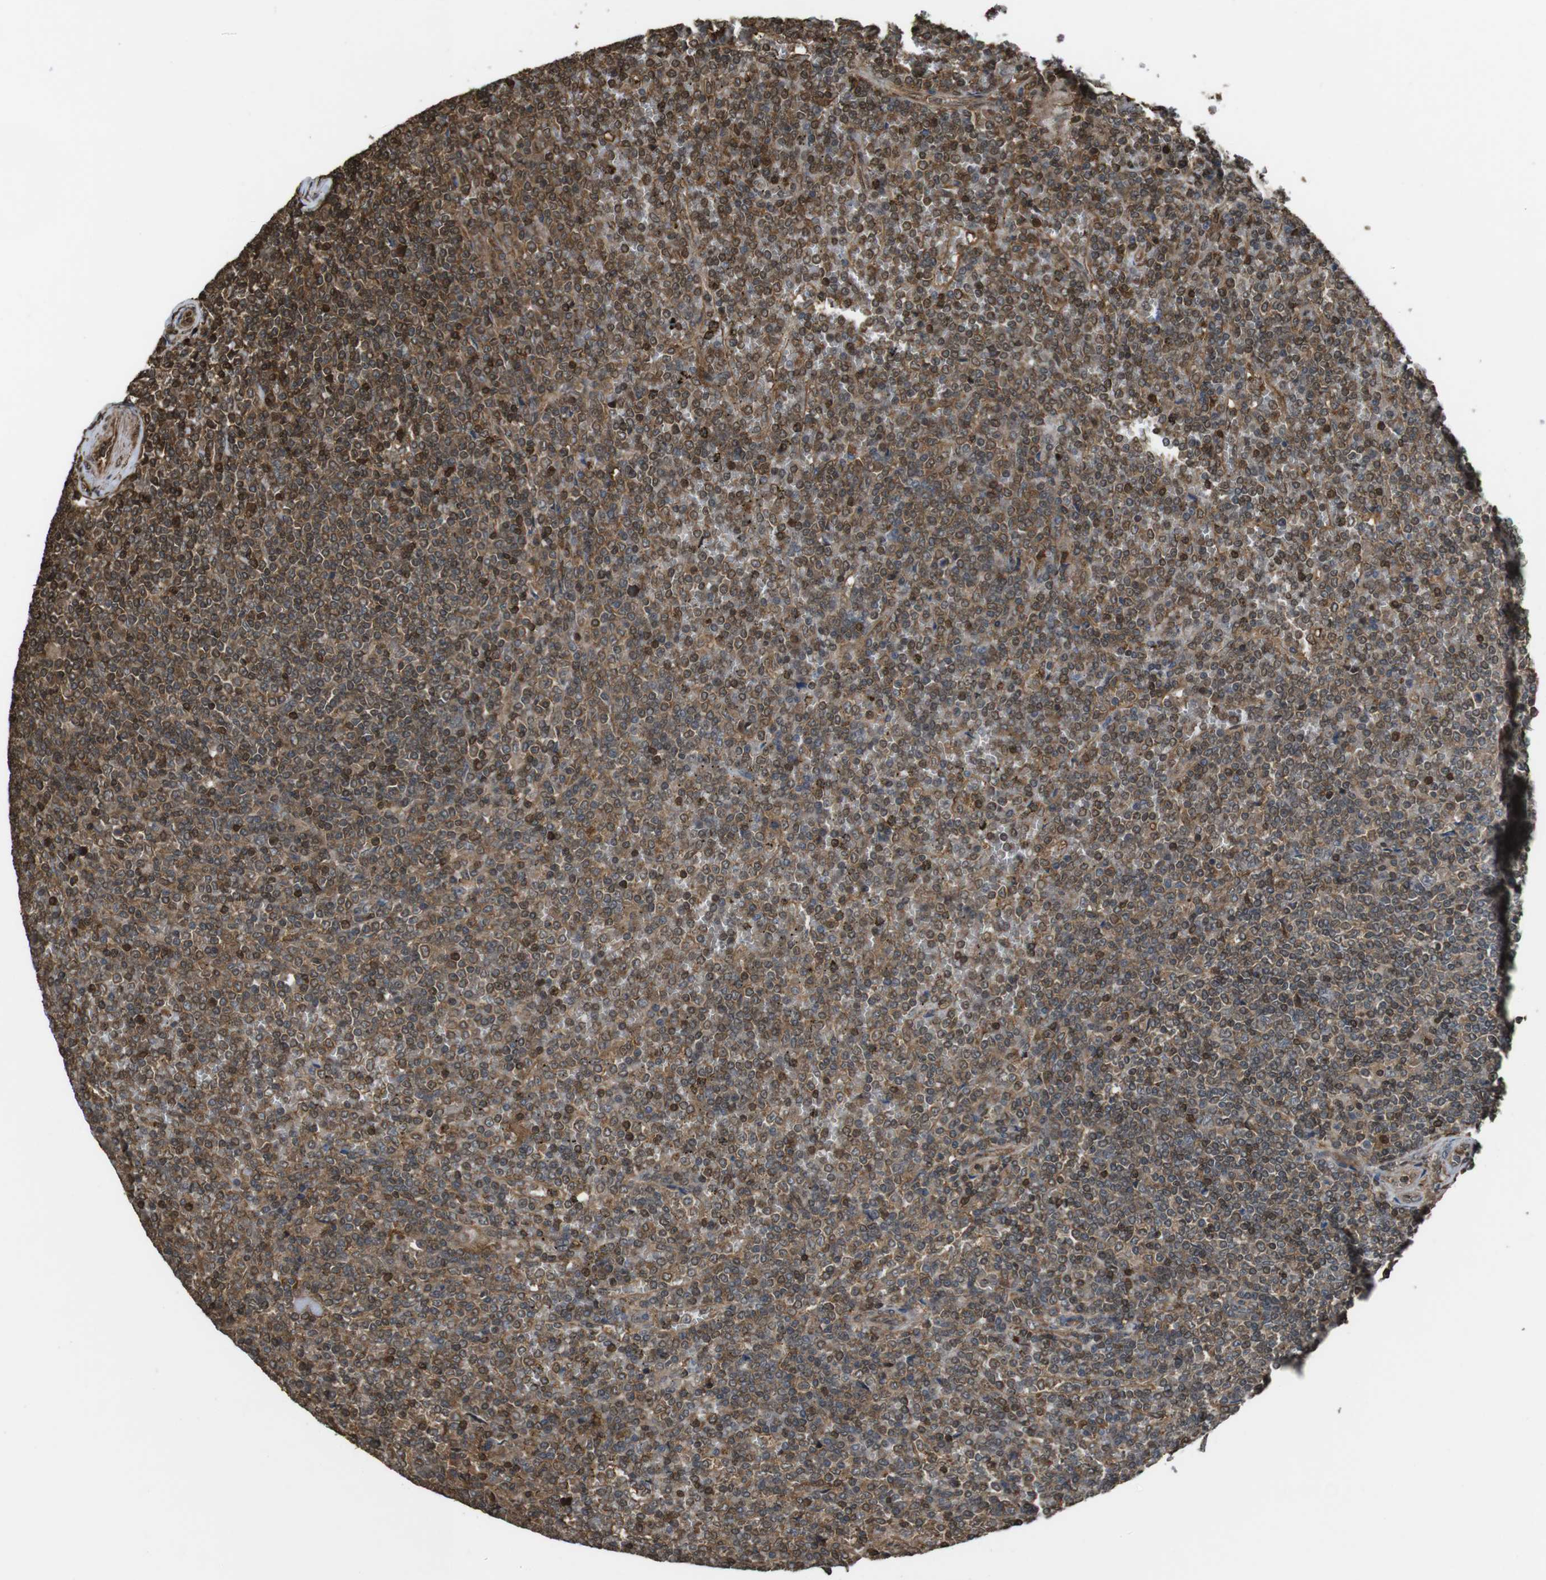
{"staining": {"intensity": "moderate", "quantity": ">75%", "location": "cytoplasmic/membranous,nuclear"}, "tissue": "lymphoma", "cell_type": "Tumor cells", "image_type": "cancer", "snomed": [{"axis": "morphology", "description": "Malignant lymphoma, non-Hodgkin's type, Low grade"}, {"axis": "topography", "description": "Spleen"}], "caption": "Malignant lymphoma, non-Hodgkin's type (low-grade) was stained to show a protein in brown. There is medium levels of moderate cytoplasmic/membranous and nuclear positivity in about >75% of tumor cells.", "gene": "ARHGDIA", "patient": {"sex": "female", "age": 19}}